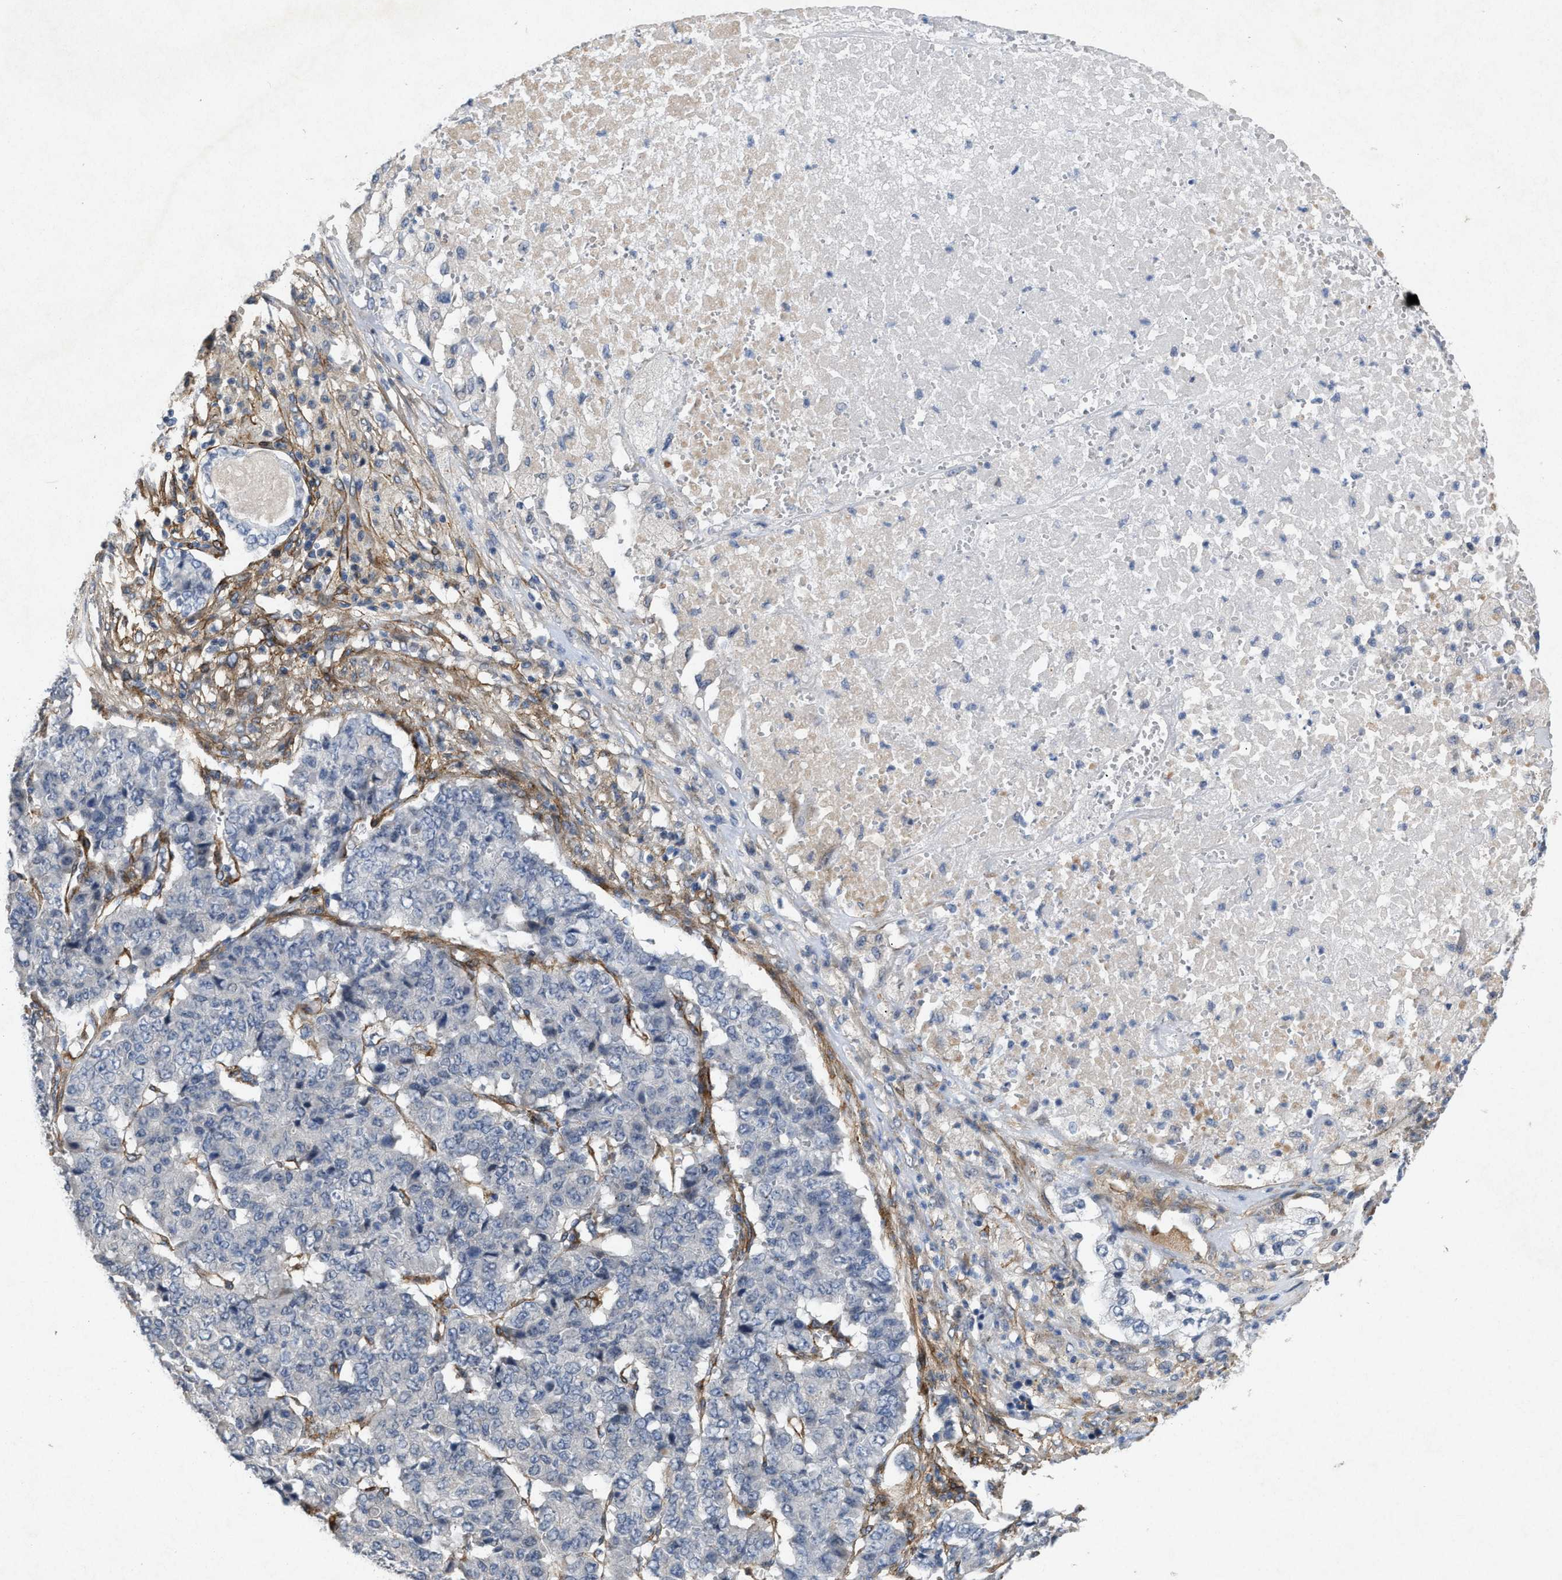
{"staining": {"intensity": "negative", "quantity": "none", "location": "none"}, "tissue": "pancreatic cancer", "cell_type": "Tumor cells", "image_type": "cancer", "snomed": [{"axis": "morphology", "description": "Adenocarcinoma, NOS"}, {"axis": "topography", "description": "Pancreas"}], "caption": "There is no significant expression in tumor cells of adenocarcinoma (pancreatic). Brightfield microscopy of immunohistochemistry (IHC) stained with DAB (3,3'-diaminobenzidine) (brown) and hematoxylin (blue), captured at high magnification.", "gene": "PDGFRA", "patient": {"sex": "male", "age": 50}}